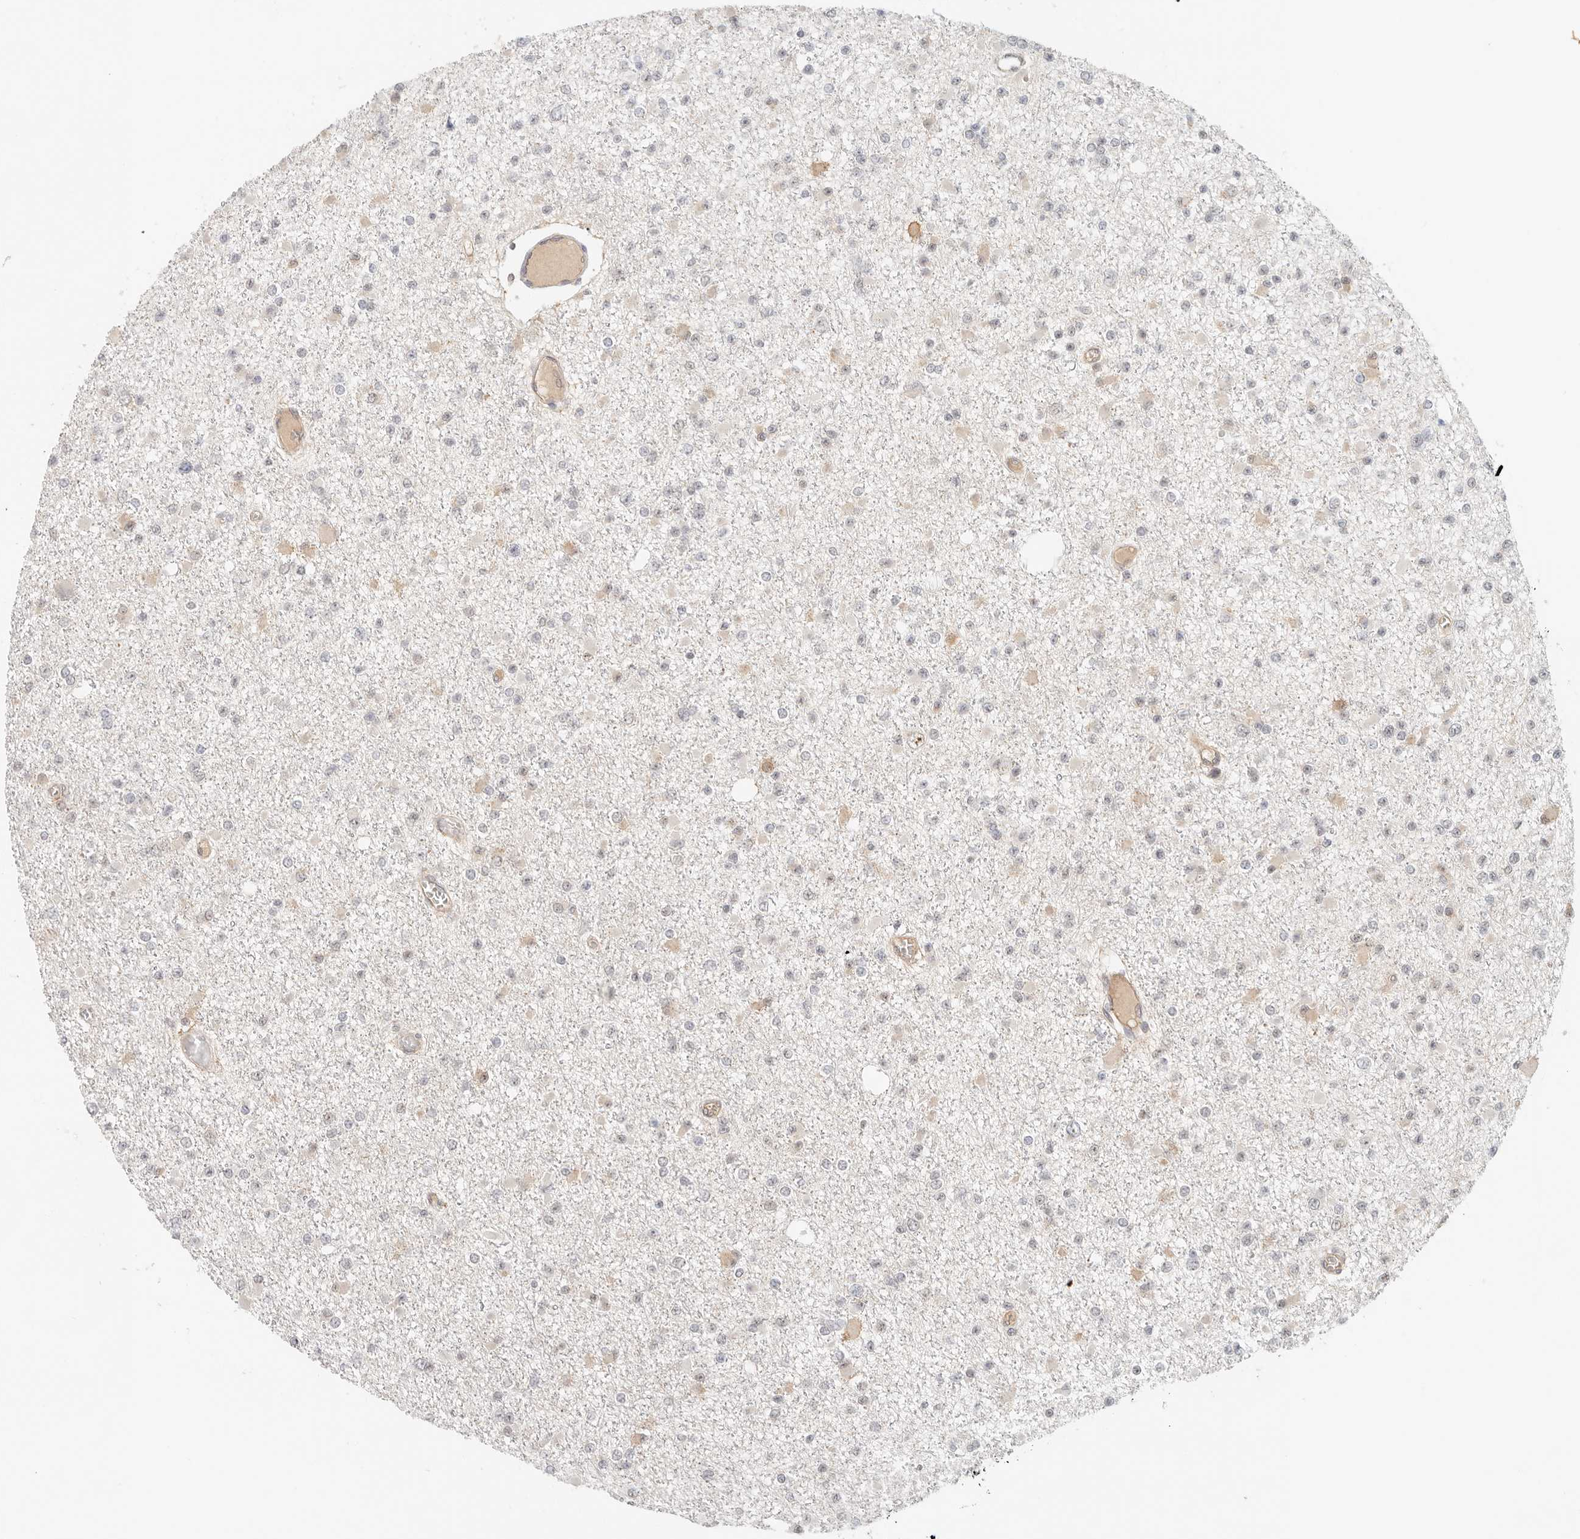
{"staining": {"intensity": "weak", "quantity": "<25%", "location": "nuclear"}, "tissue": "glioma", "cell_type": "Tumor cells", "image_type": "cancer", "snomed": [{"axis": "morphology", "description": "Glioma, malignant, Low grade"}, {"axis": "topography", "description": "Brain"}], "caption": "Immunohistochemistry (IHC) of human low-grade glioma (malignant) displays no staining in tumor cells.", "gene": "HEXD", "patient": {"sex": "female", "age": 22}}